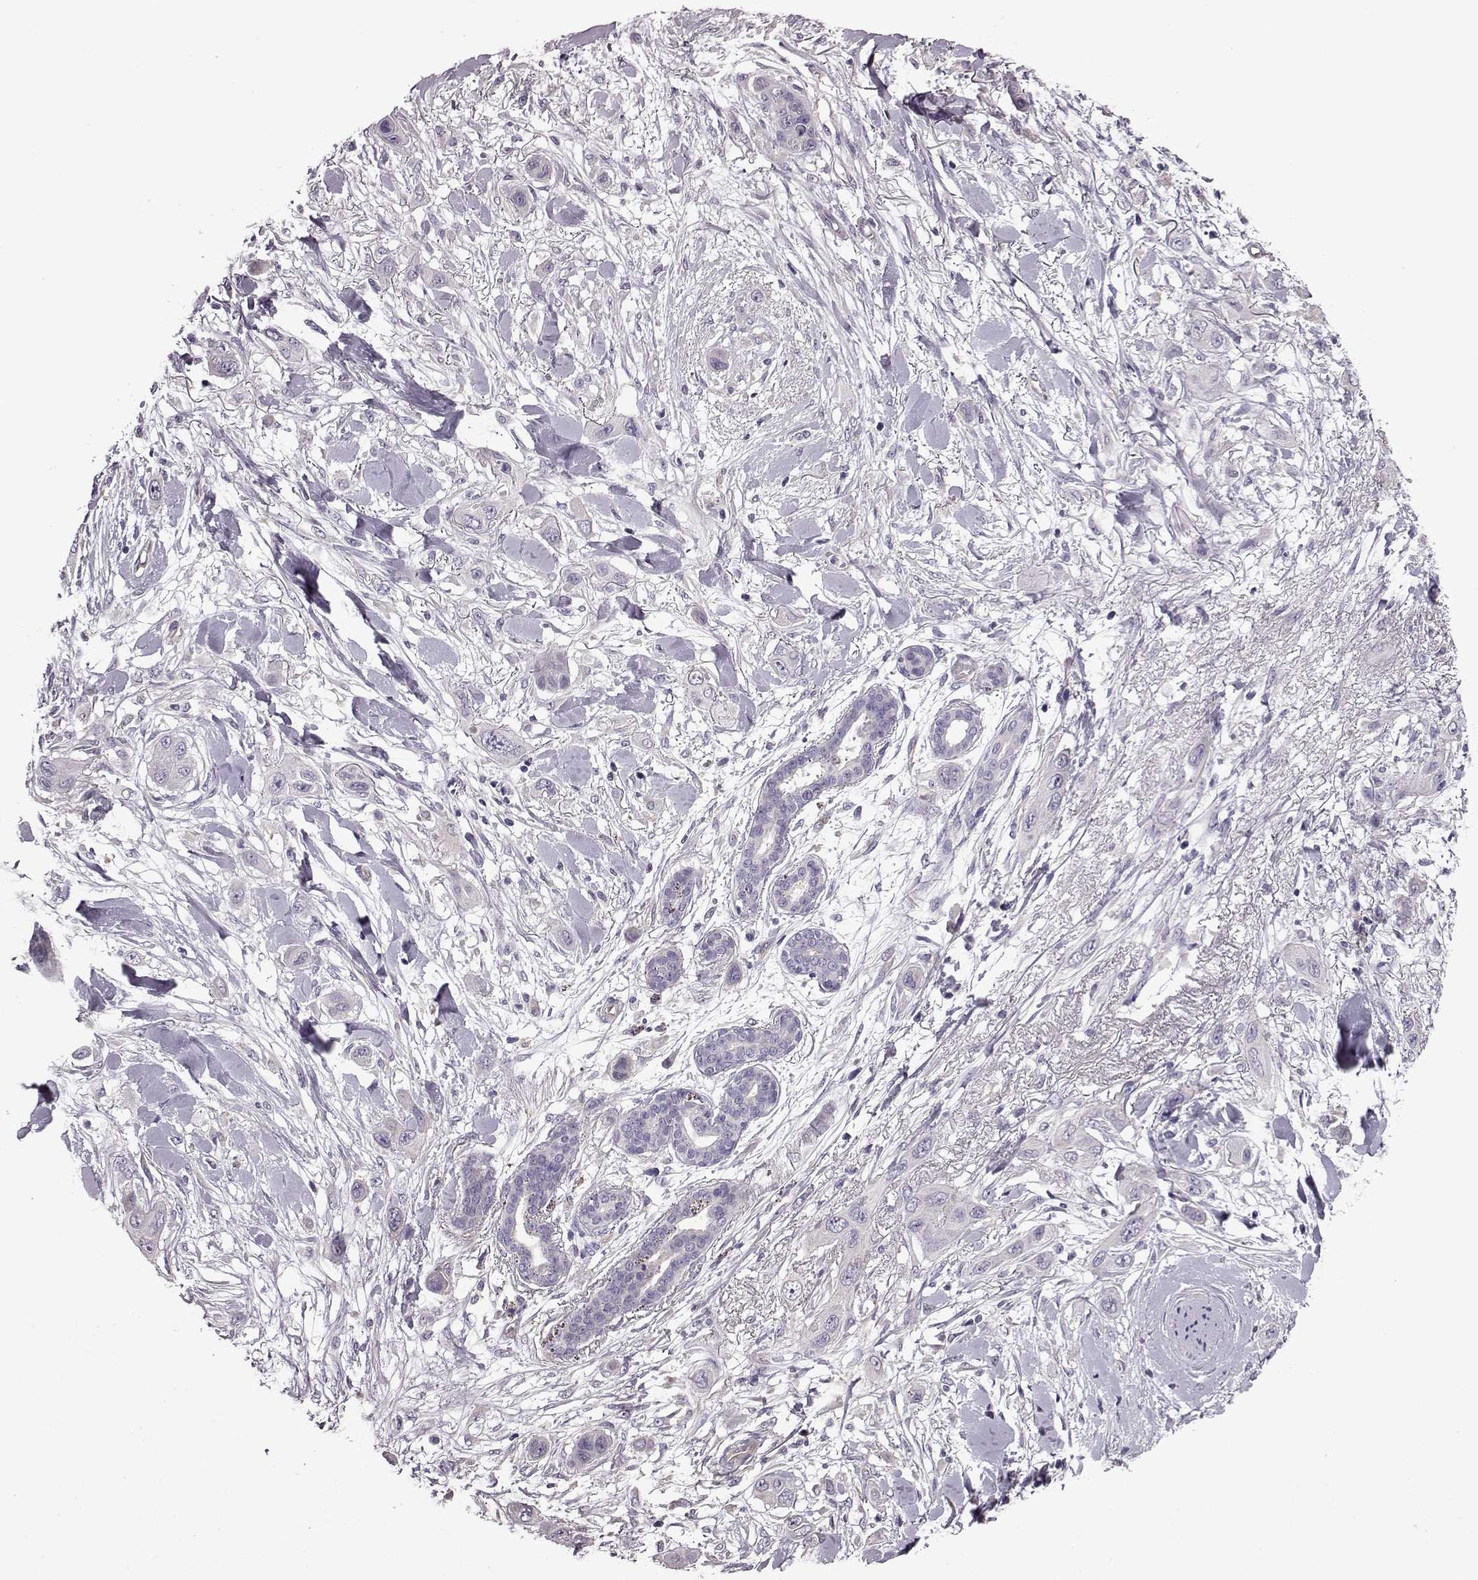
{"staining": {"intensity": "negative", "quantity": "none", "location": "none"}, "tissue": "skin cancer", "cell_type": "Tumor cells", "image_type": "cancer", "snomed": [{"axis": "morphology", "description": "Squamous cell carcinoma, NOS"}, {"axis": "topography", "description": "Skin"}], "caption": "Human skin squamous cell carcinoma stained for a protein using immunohistochemistry (IHC) shows no expression in tumor cells.", "gene": "EDDM3B", "patient": {"sex": "male", "age": 79}}